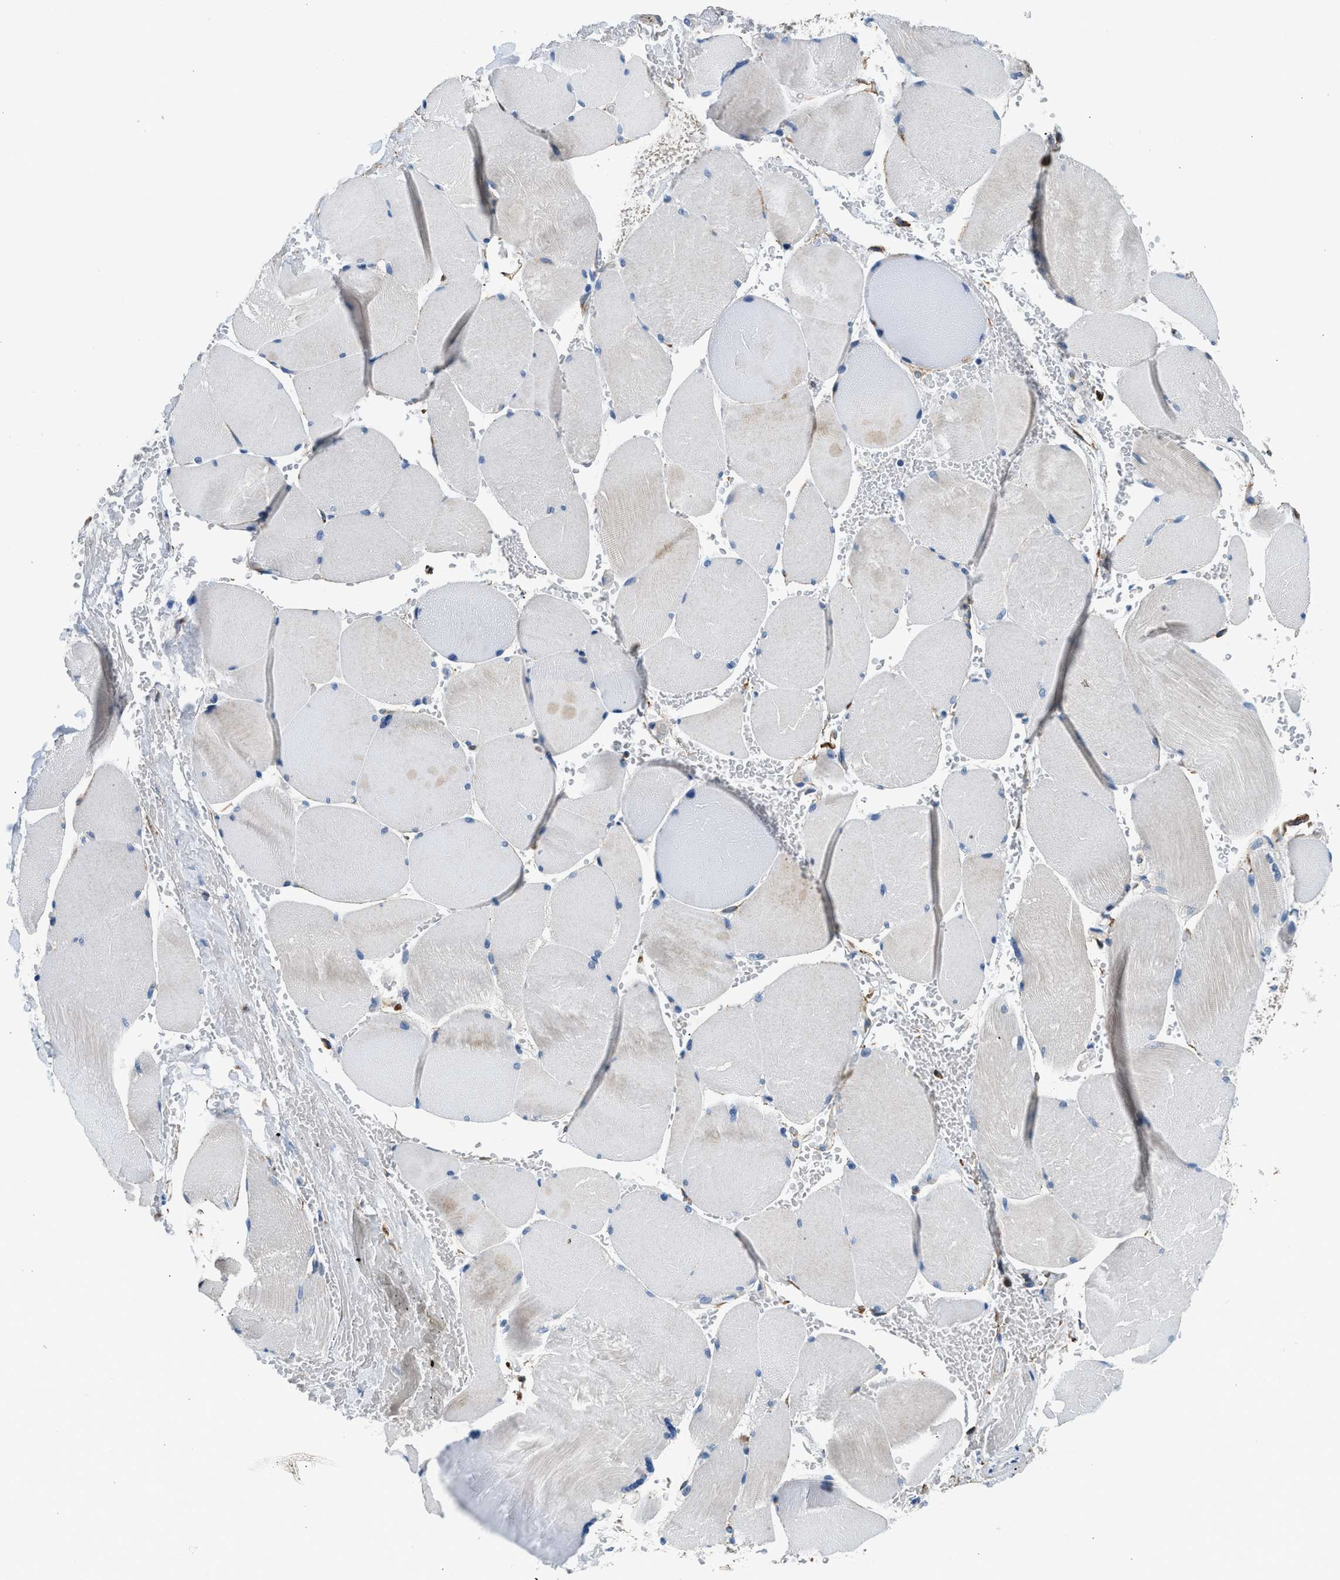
{"staining": {"intensity": "weak", "quantity": "<25%", "location": "cytoplasmic/membranous"}, "tissue": "skeletal muscle", "cell_type": "Myocytes", "image_type": "normal", "snomed": [{"axis": "morphology", "description": "Normal tissue, NOS"}, {"axis": "topography", "description": "Skin"}, {"axis": "topography", "description": "Skeletal muscle"}], "caption": "Image shows no protein positivity in myocytes of benign skeletal muscle. (DAB immunohistochemistry (IHC), high magnification).", "gene": "LRP1", "patient": {"sex": "male", "age": 83}}